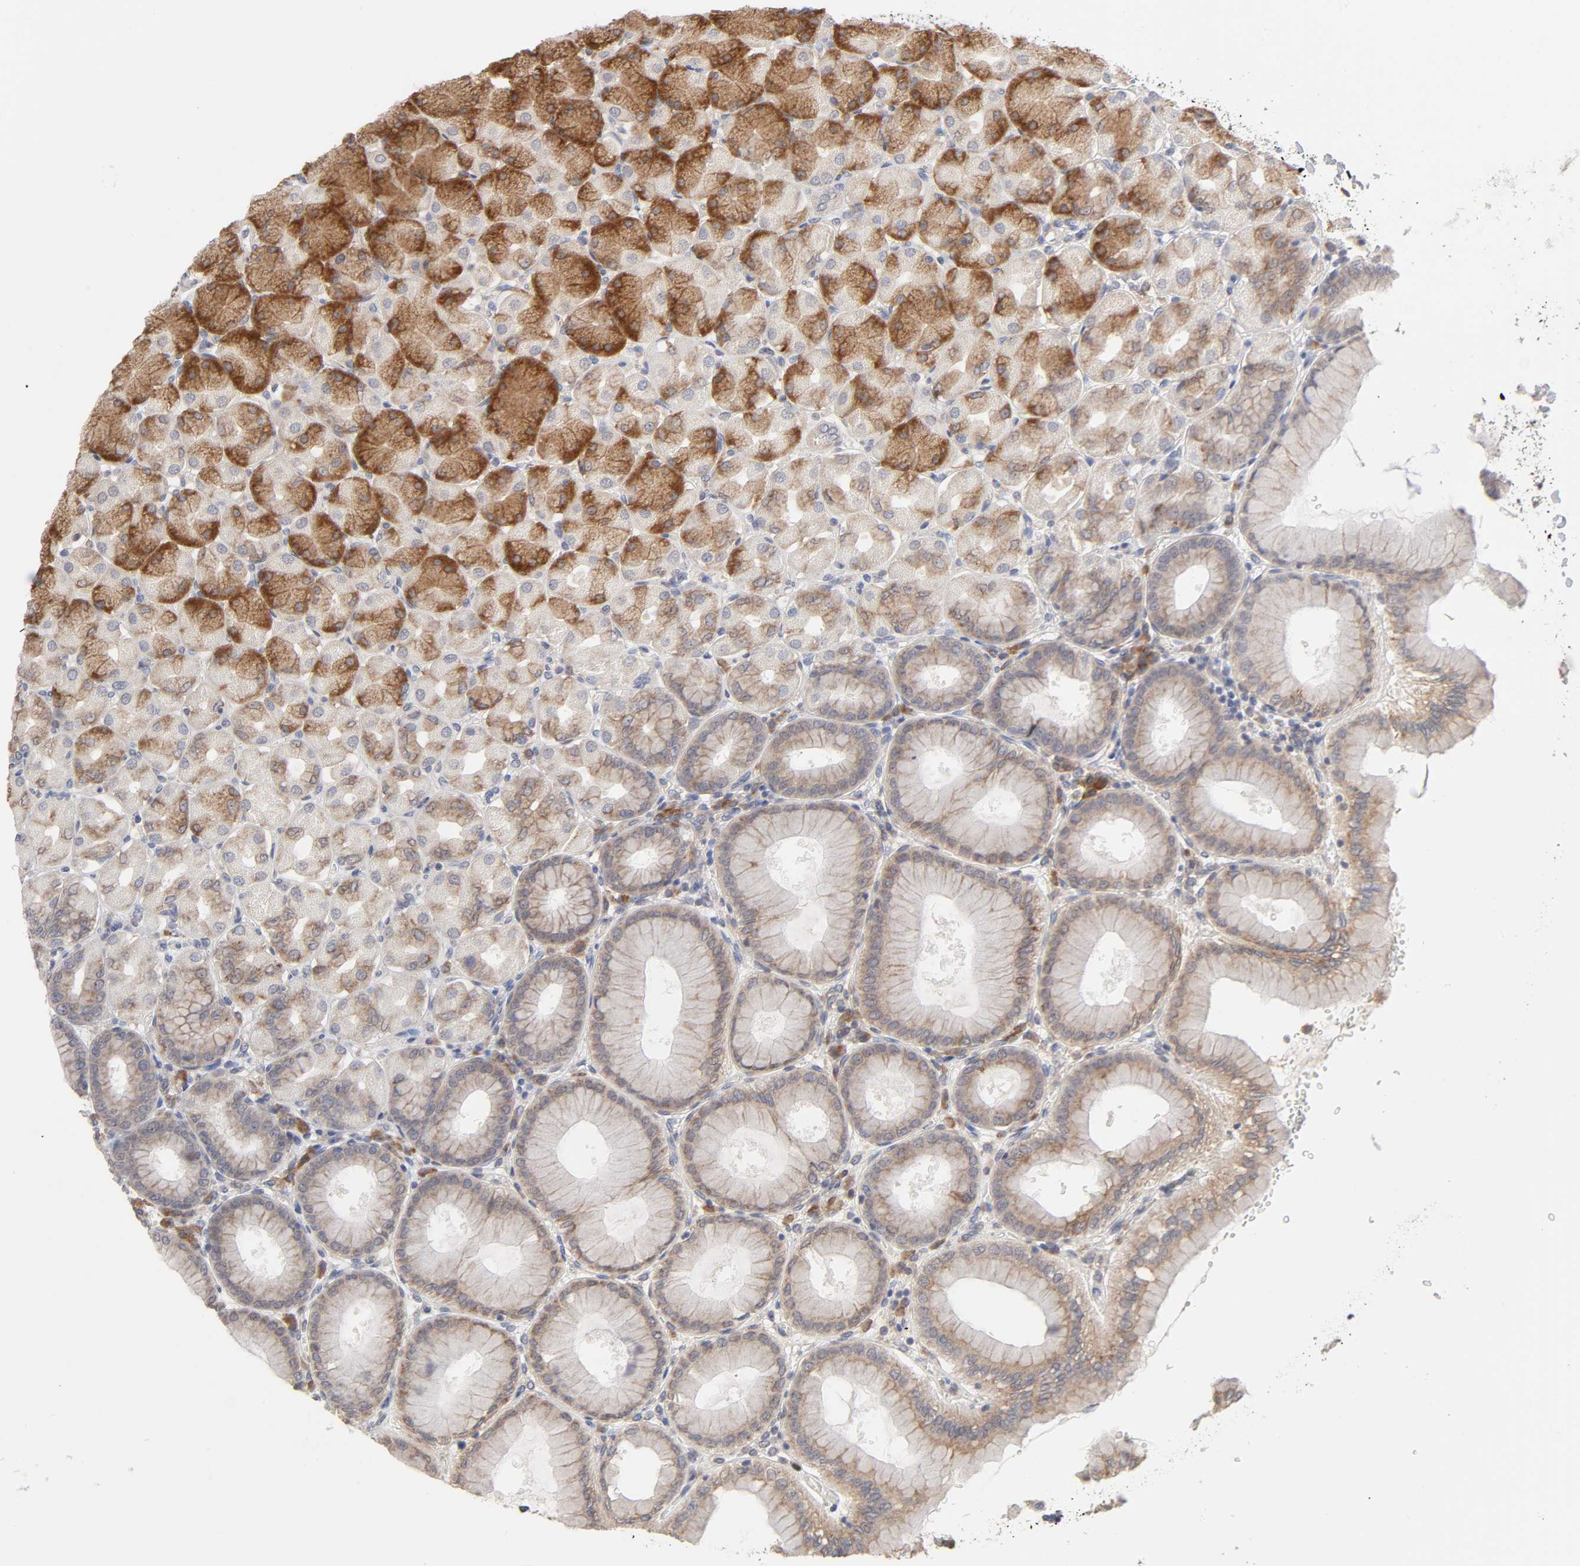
{"staining": {"intensity": "strong", "quantity": "25%-75%", "location": "cytoplasmic/membranous"}, "tissue": "stomach", "cell_type": "Glandular cells", "image_type": "normal", "snomed": [{"axis": "morphology", "description": "Normal tissue, NOS"}, {"axis": "topography", "description": "Stomach, upper"}], "caption": "Stomach stained with a brown dye displays strong cytoplasmic/membranous positive positivity in about 25%-75% of glandular cells.", "gene": "IL4R", "patient": {"sex": "female", "age": 56}}